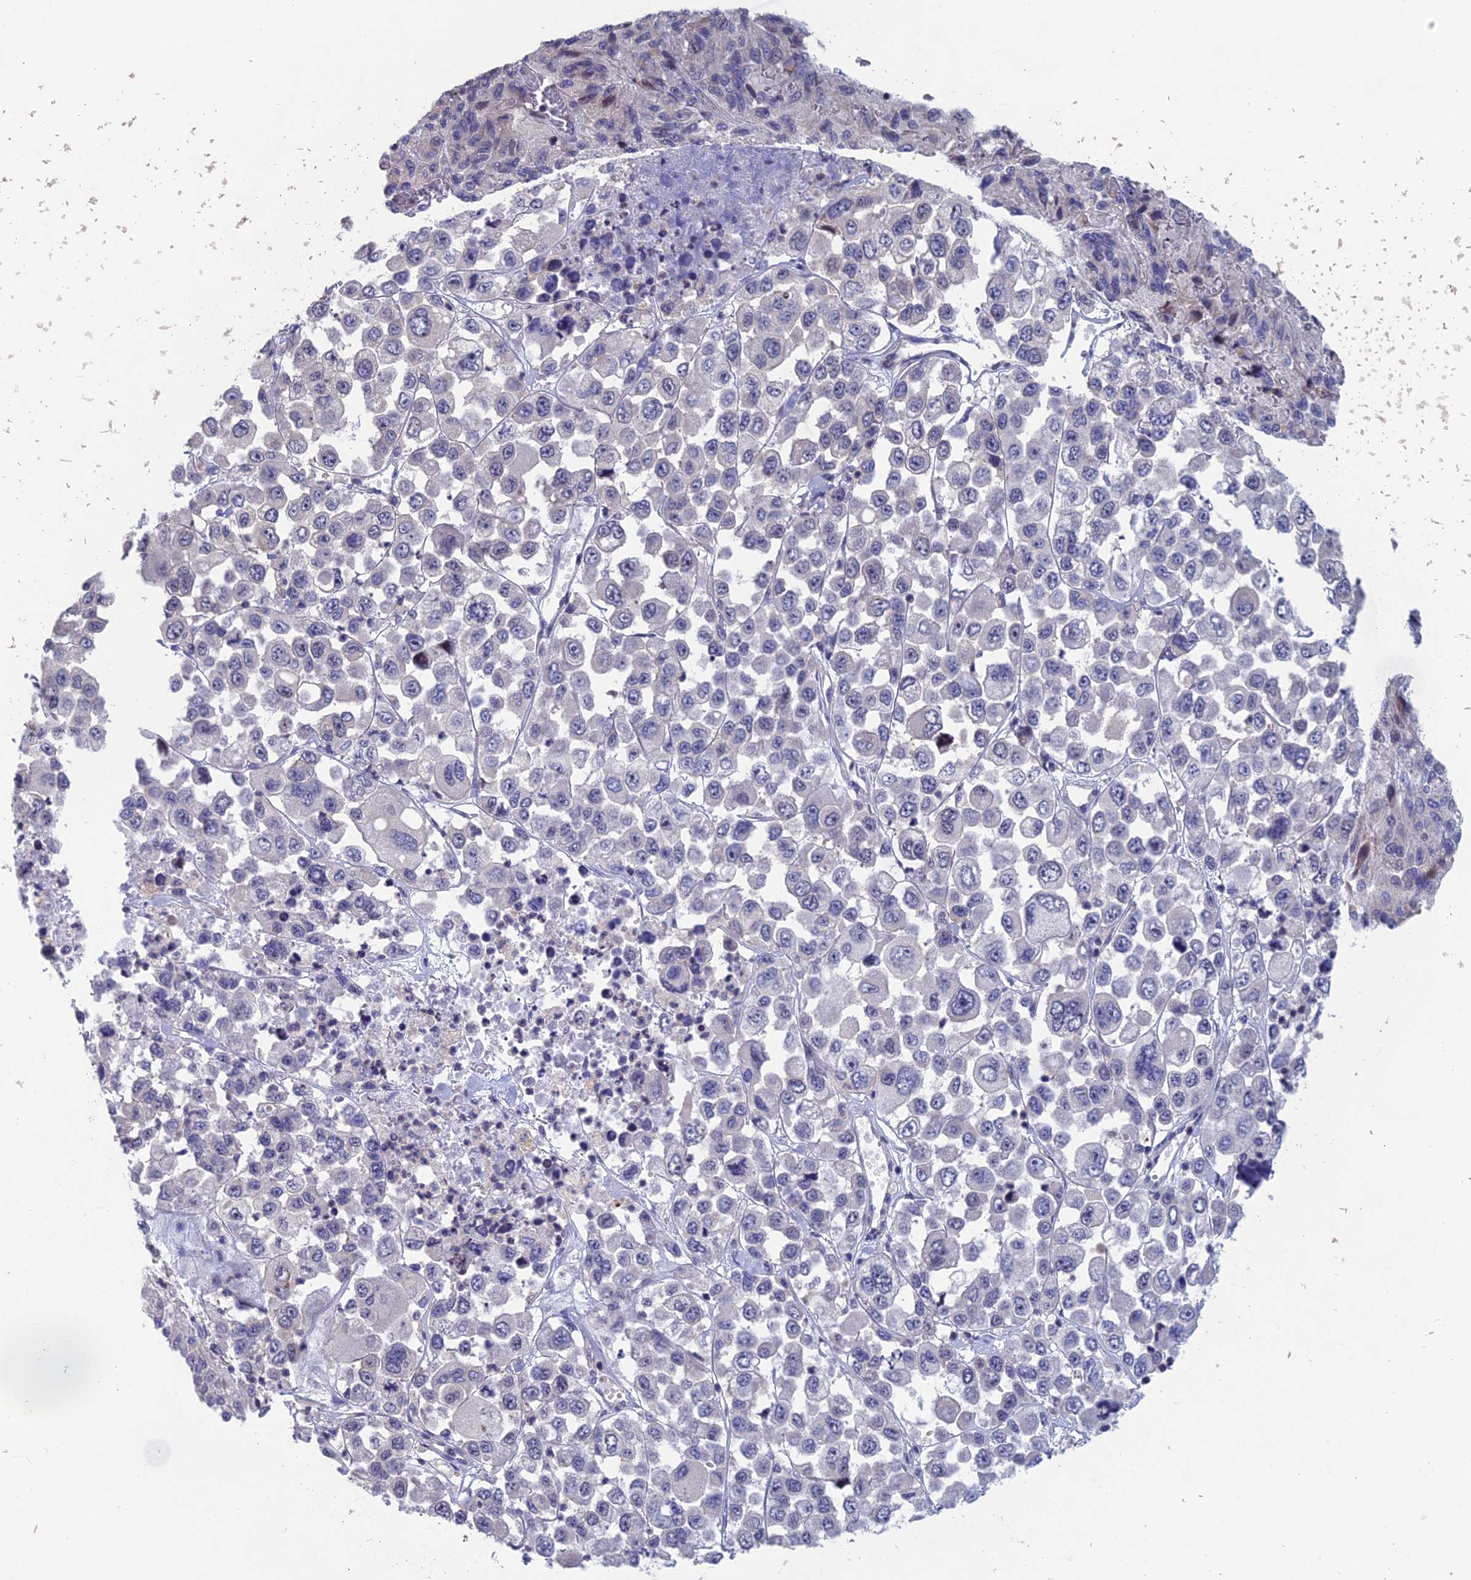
{"staining": {"intensity": "negative", "quantity": "none", "location": "none"}, "tissue": "melanoma", "cell_type": "Tumor cells", "image_type": "cancer", "snomed": [{"axis": "morphology", "description": "Malignant melanoma, Metastatic site"}, {"axis": "topography", "description": "Lymph node"}], "caption": "IHC histopathology image of neoplastic tissue: human melanoma stained with DAB (3,3'-diaminobenzidine) demonstrates no significant protein expression in tumor cells. The staining was performed using DAB to visualize the protein expression in brown, while the nuclei were stained in blue with hematoxylin (Magnification: 20x).", "gene": "USP37", "patient": {"sex": "female", "age": 54}}